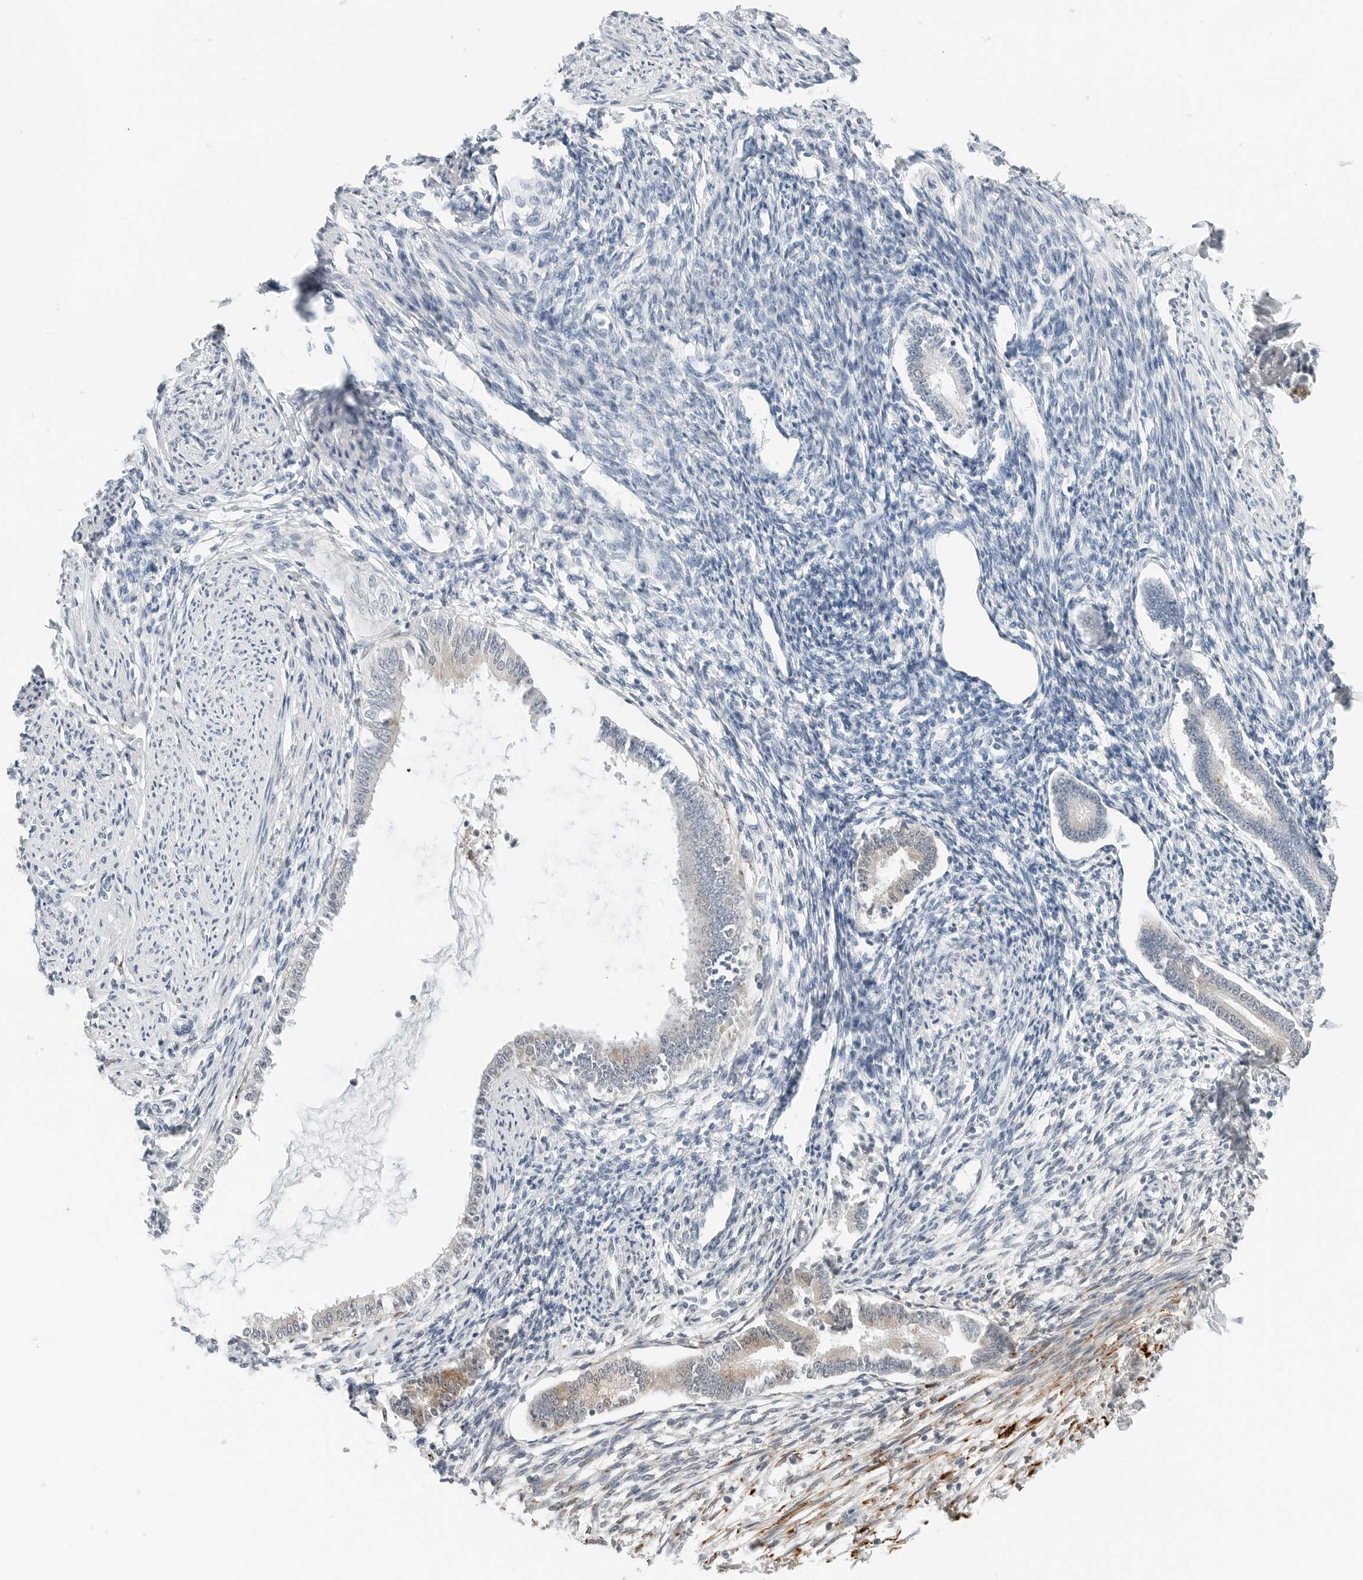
{"staining": {"intensity": "strong", "quantity": "<25%", "location": "cytoplasmic/membranous"}, "tissue": "endometrium", "cell_type": "Cells in endometrial stroma", "image_type": "normal", "snomed": [{"axis": "morphology", "description": "Normal tissue, NOS"}, {"axis": "topography", "description": "Endometrium"}], "caption": "The micrograph exhibits immunohistochemical staining of unremarkable endometrium. There is strong cytoplasmic/membranous staining is present in approximately <25% of cells in endometrial stroma.", "gene": "P4HA2", "patient": {"sex": "female", "age": 56}}